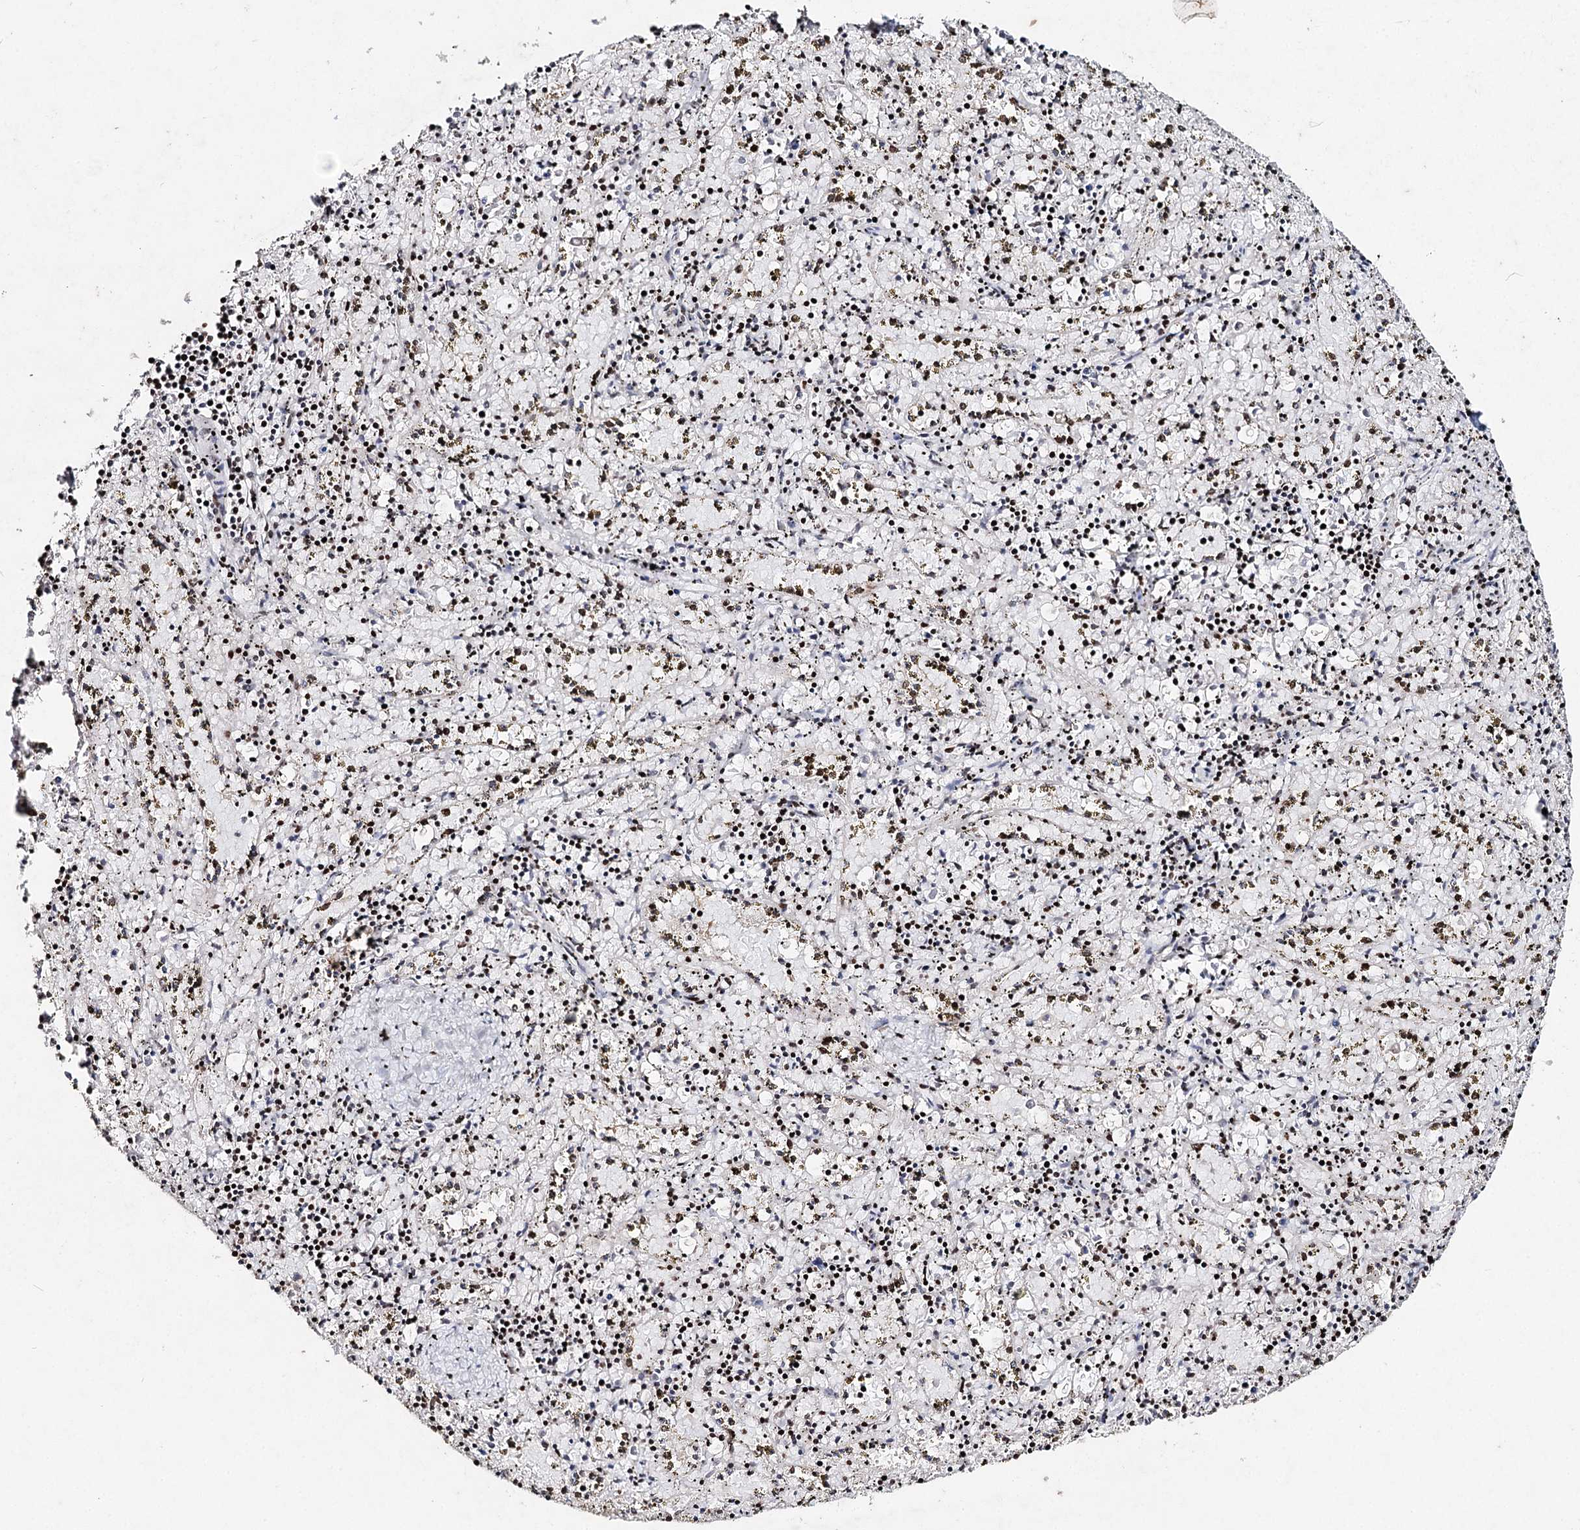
{"staining": {"intensity": "moderate", "quantity": "25%-75%", "location": "nuclear"}, "tissue": "spleen", "cell_type": "Cells in red pulp", "image_type": "normal", "snomed": [{"axis": "morphology", "description": "Normal tissue, NOS"}, {"axis": "topography", "description": "Spleen"}], "caption": "Spleen stained with a brown dye demonstrates moderate nuclear positive positivity in approximately 25%-75% of cells in red pulp.", "gene": "FRMD4A", "patient": {"sex": "male", "age": 11}}